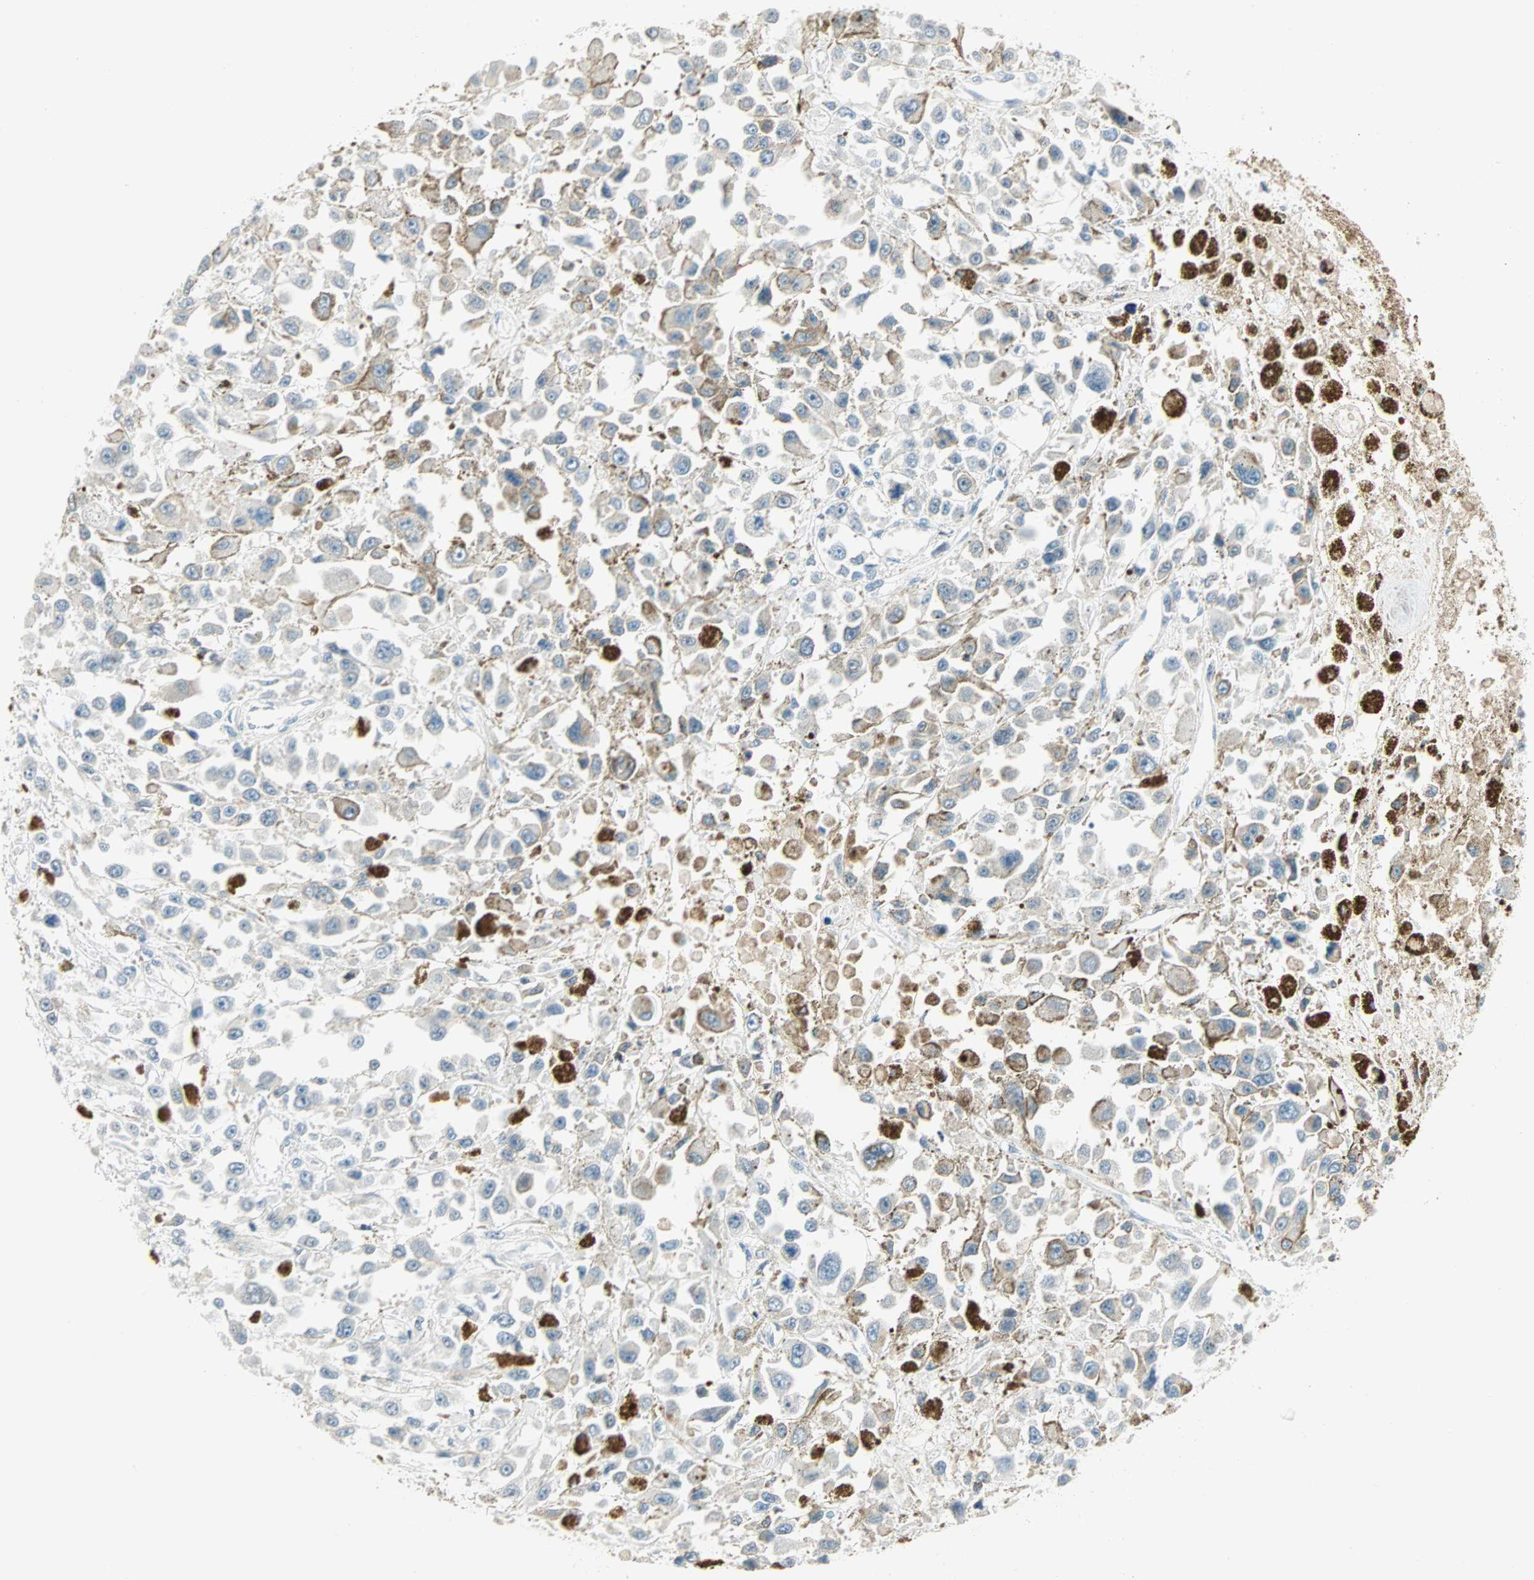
{"staining": {"intensity": "weak", "quantity": "<25%", "location": "cytoplasmic/membranous,nuclear"}, "tissue": "melanoma", "cell_type": "Tumor cells", "image_type": "cancer", "snomed": [{"axis": "morphology", "description": "Malignant melanoma, Metastatic site"}, {"axis": "topography", "description": "Lymph node"}], "caption": "Immunohistochemistry (IHC) histopathology image of human malignant melanoma (metastatic site) stained for a protein (brown), which demonstrates no staining in tumor cells. (Stains: DAB immunohistochemistry (IHC) with hematoxylin counter stain, Microscopy: brightfield microscopy at high magnification).", "gene": "BCAN", "patient": {"sex": "male", "age": 59}}